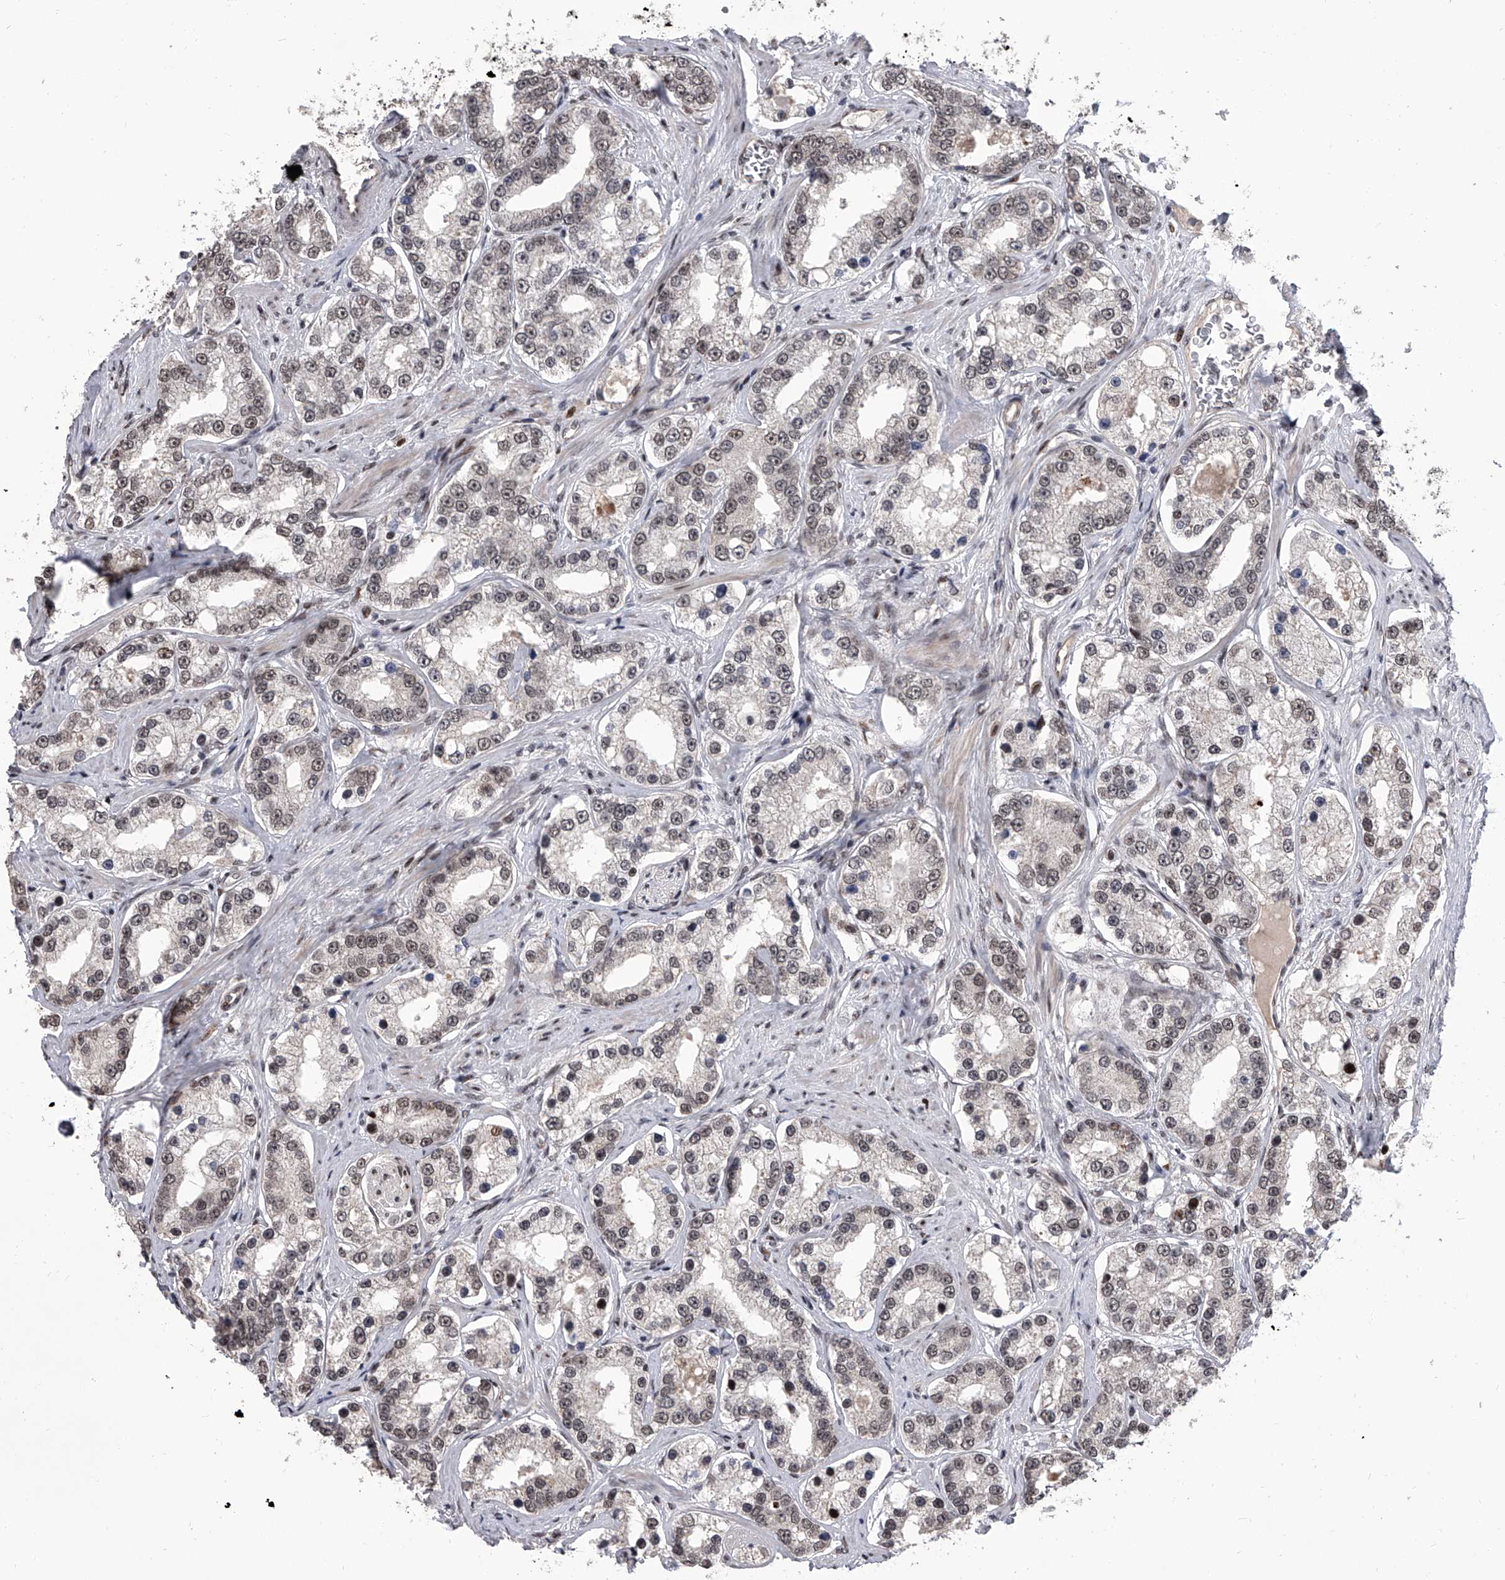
{"staining": {"intensity": "weak", "quantity": "<25%", "location": "nuclear"}, "tissue": "prostate cancer", "cell_type": "Tumor cells", "image_type": "cancer", "snomed": [{"axis": "morphology", "description": "Normal tissue, NOS"}, {"axis": "morphology", "description": "Adenocarcinoma, High grade"}, {"axis": "topography", "description": "Prostate"}], "caption": "An image of prostate high-grade adenocarcinoma stained for a protein reveals no brown staining in tumor cells. (DAB immunohistochemistry, high magnification).", "gene": "ZNF426", "patient": {"sex": "male", "age": 83}}